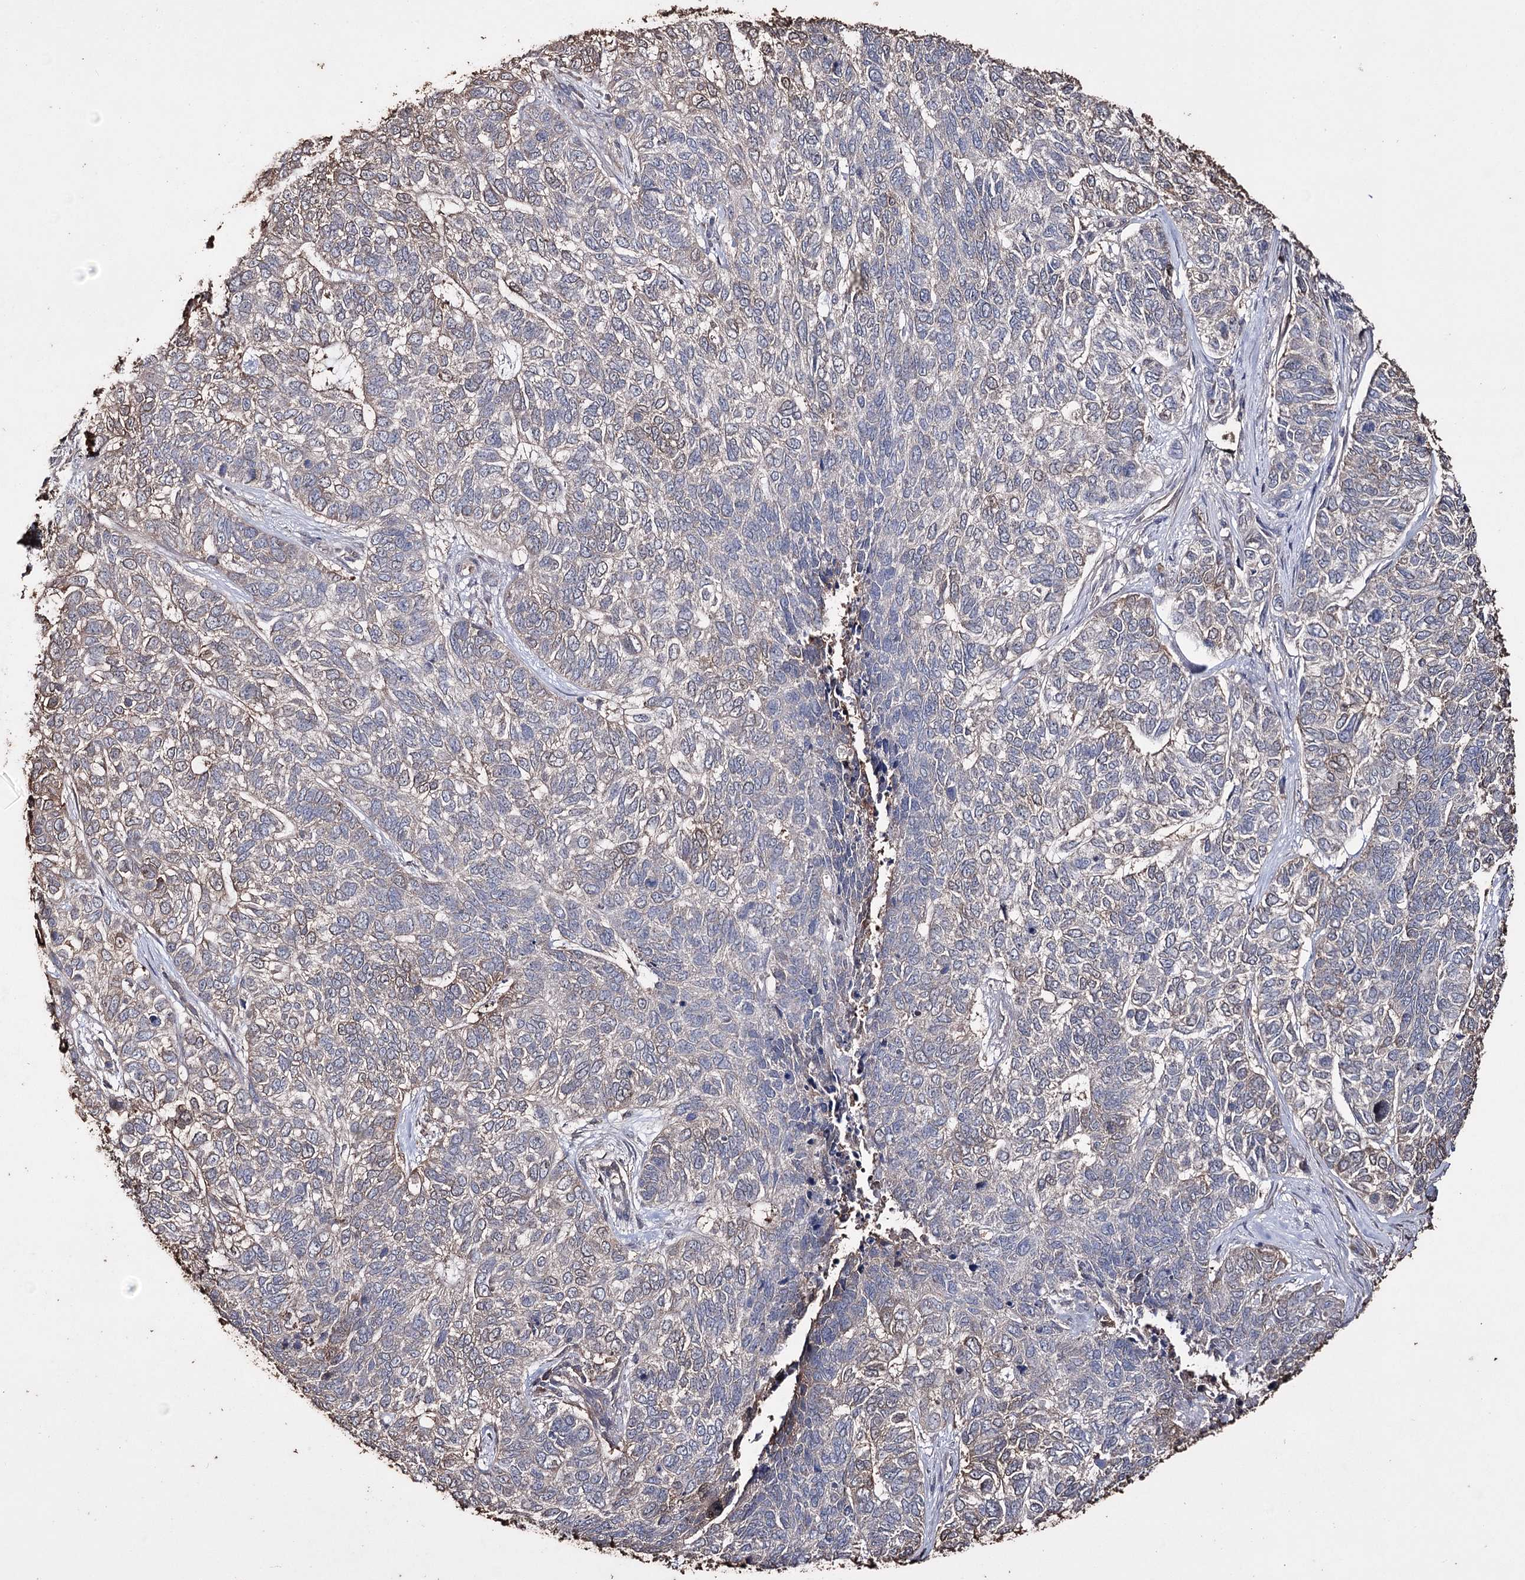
{"staining": {"intensity": "negative", "quantity": "none", "location": "none"}, "tissue": "skin cancer", "cell_type": "Tumor cells", "image_type": "cancer", "snomed": [{"axis": "morphology", "description": "Basal cell carcinoma"}, {"axis": "topography", "description": "Skin"}], "caption": "IHC of basal cell carcinoma (skin) displays no staining in tumor cells.", "gene": "ZNF662", "patient": {"sex": "female", "age": 65}}